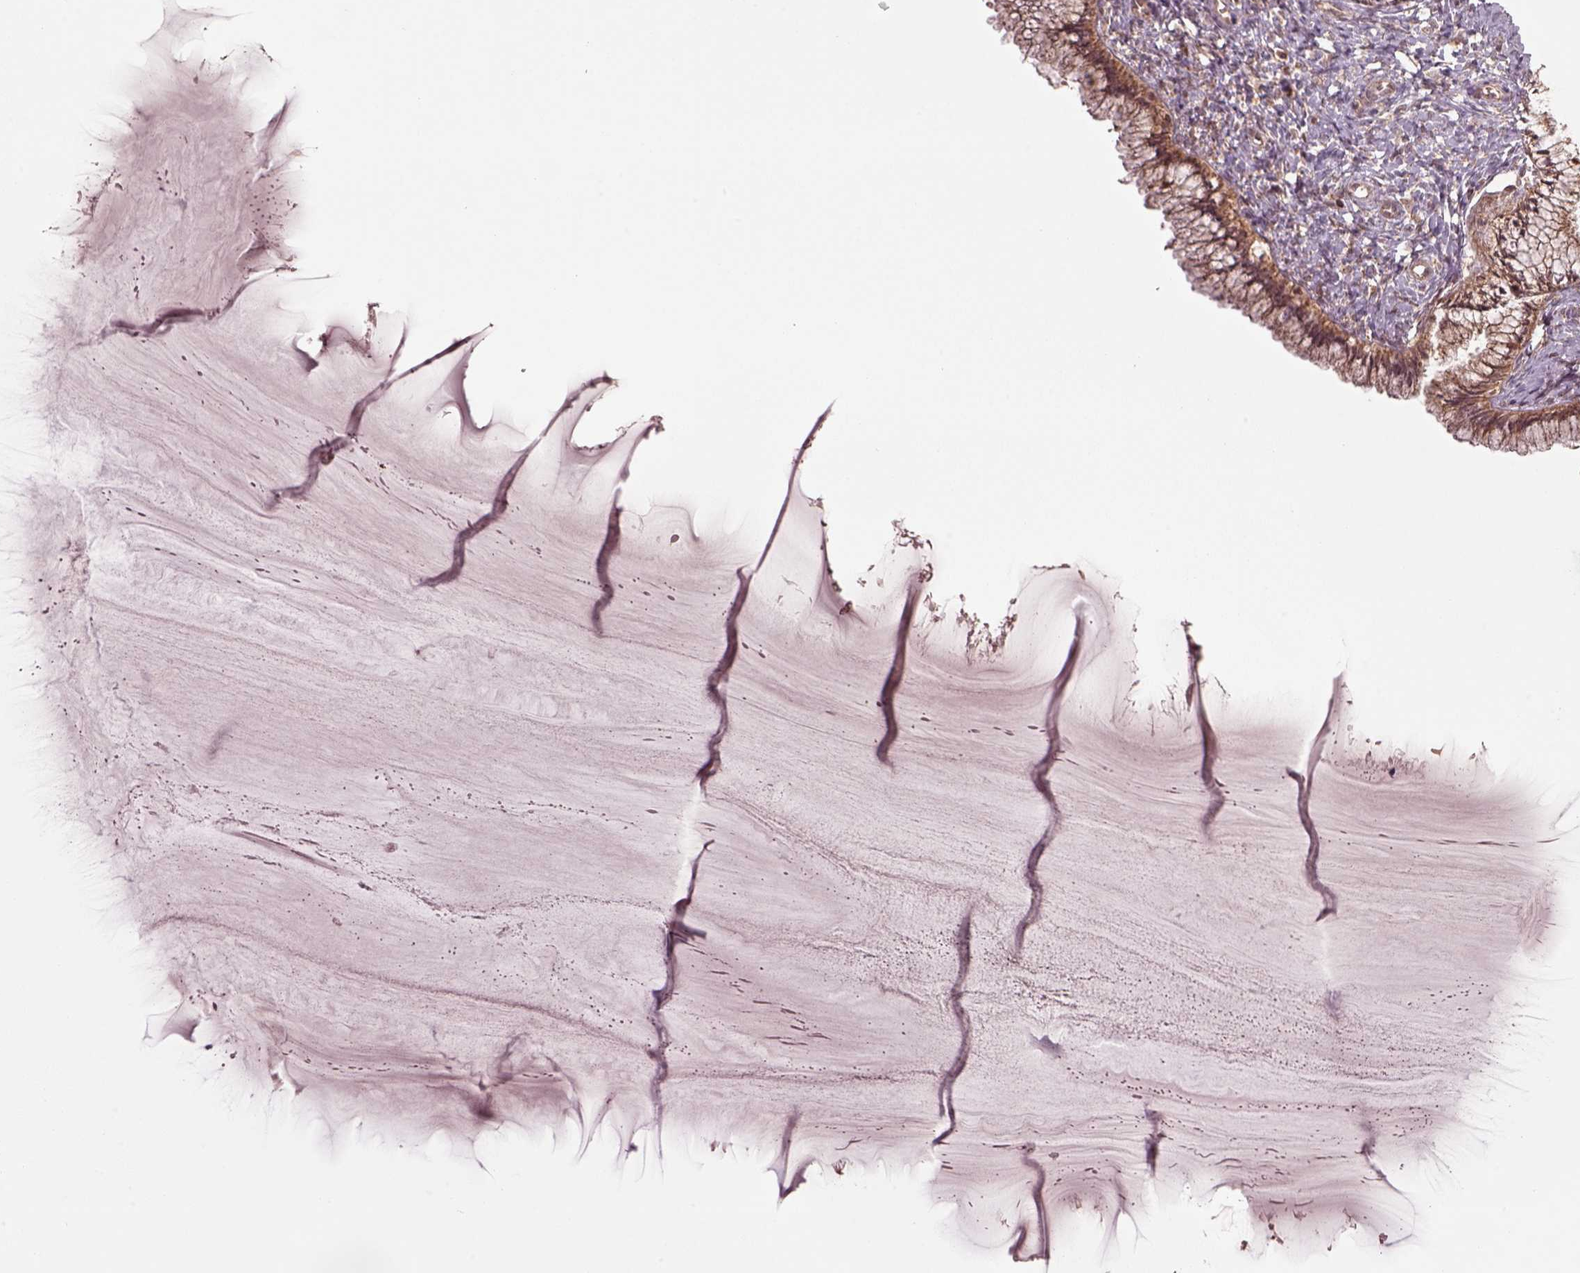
{"staining": {"intensity": "moderate", "quantity": ">75%", "location": "cytoplasmic/membranous"}, "tissue": "cervix", "cell_type": "Glandular cells", "image_type": "normal", "snomed": [{"axis": "morphology", "description": "Normal tissue, NOS"}, {"axis": "topography", "description": "Cervix"}], "caption": "This histopathology image demonstrates immunohistochemistry (IHC) staining of unremarkable cervix, with medium moderate cytoplasmic/membranous positivity in approximately >75% of glandular cells.", "gene": "SEL1L3", "patient": {"sex": "female", "age": 37}}